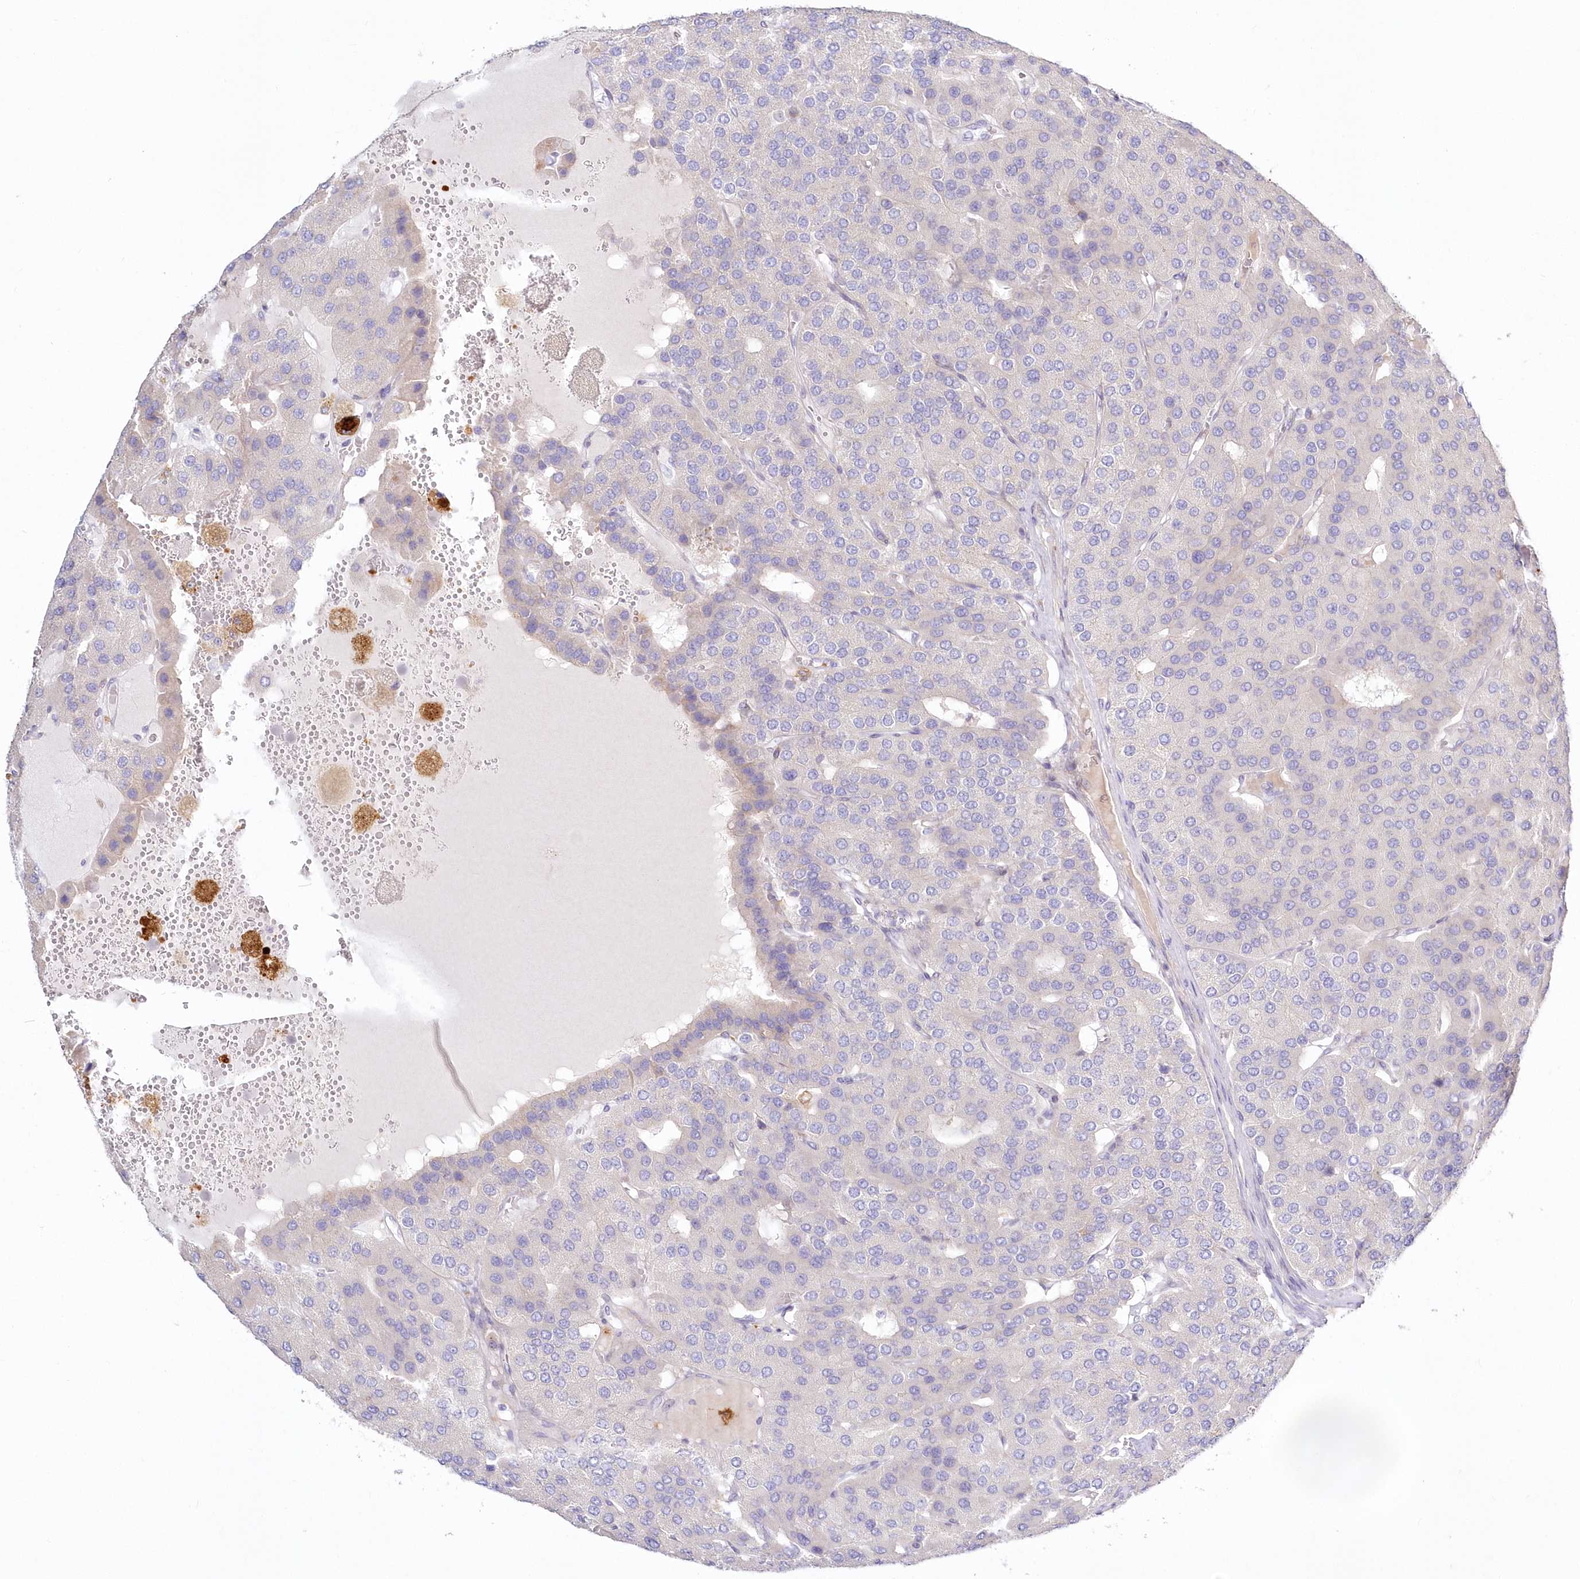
{"staining": {"intensity": "negative", "quantity": "none", "location": "none"}, "tissue": "parathyroid gland", "cell_type": "Glandular cells", "image_type": "normal", "snomed": [{"axis": "morphology", "description": "Normal tissue, NOS"}, {"axis": "morphology", "description": "Adenoma, NOS"}, {"axis": "topography", "description": "Parathyroid gland"}], "caption": "This is an immunohistochemistry (IHC) histopathology image of normal parathyroid gland. There is no staining in glandular cells.", "gene": "ARFGEF3", "patient": {"sex": "female", "age": 86}}